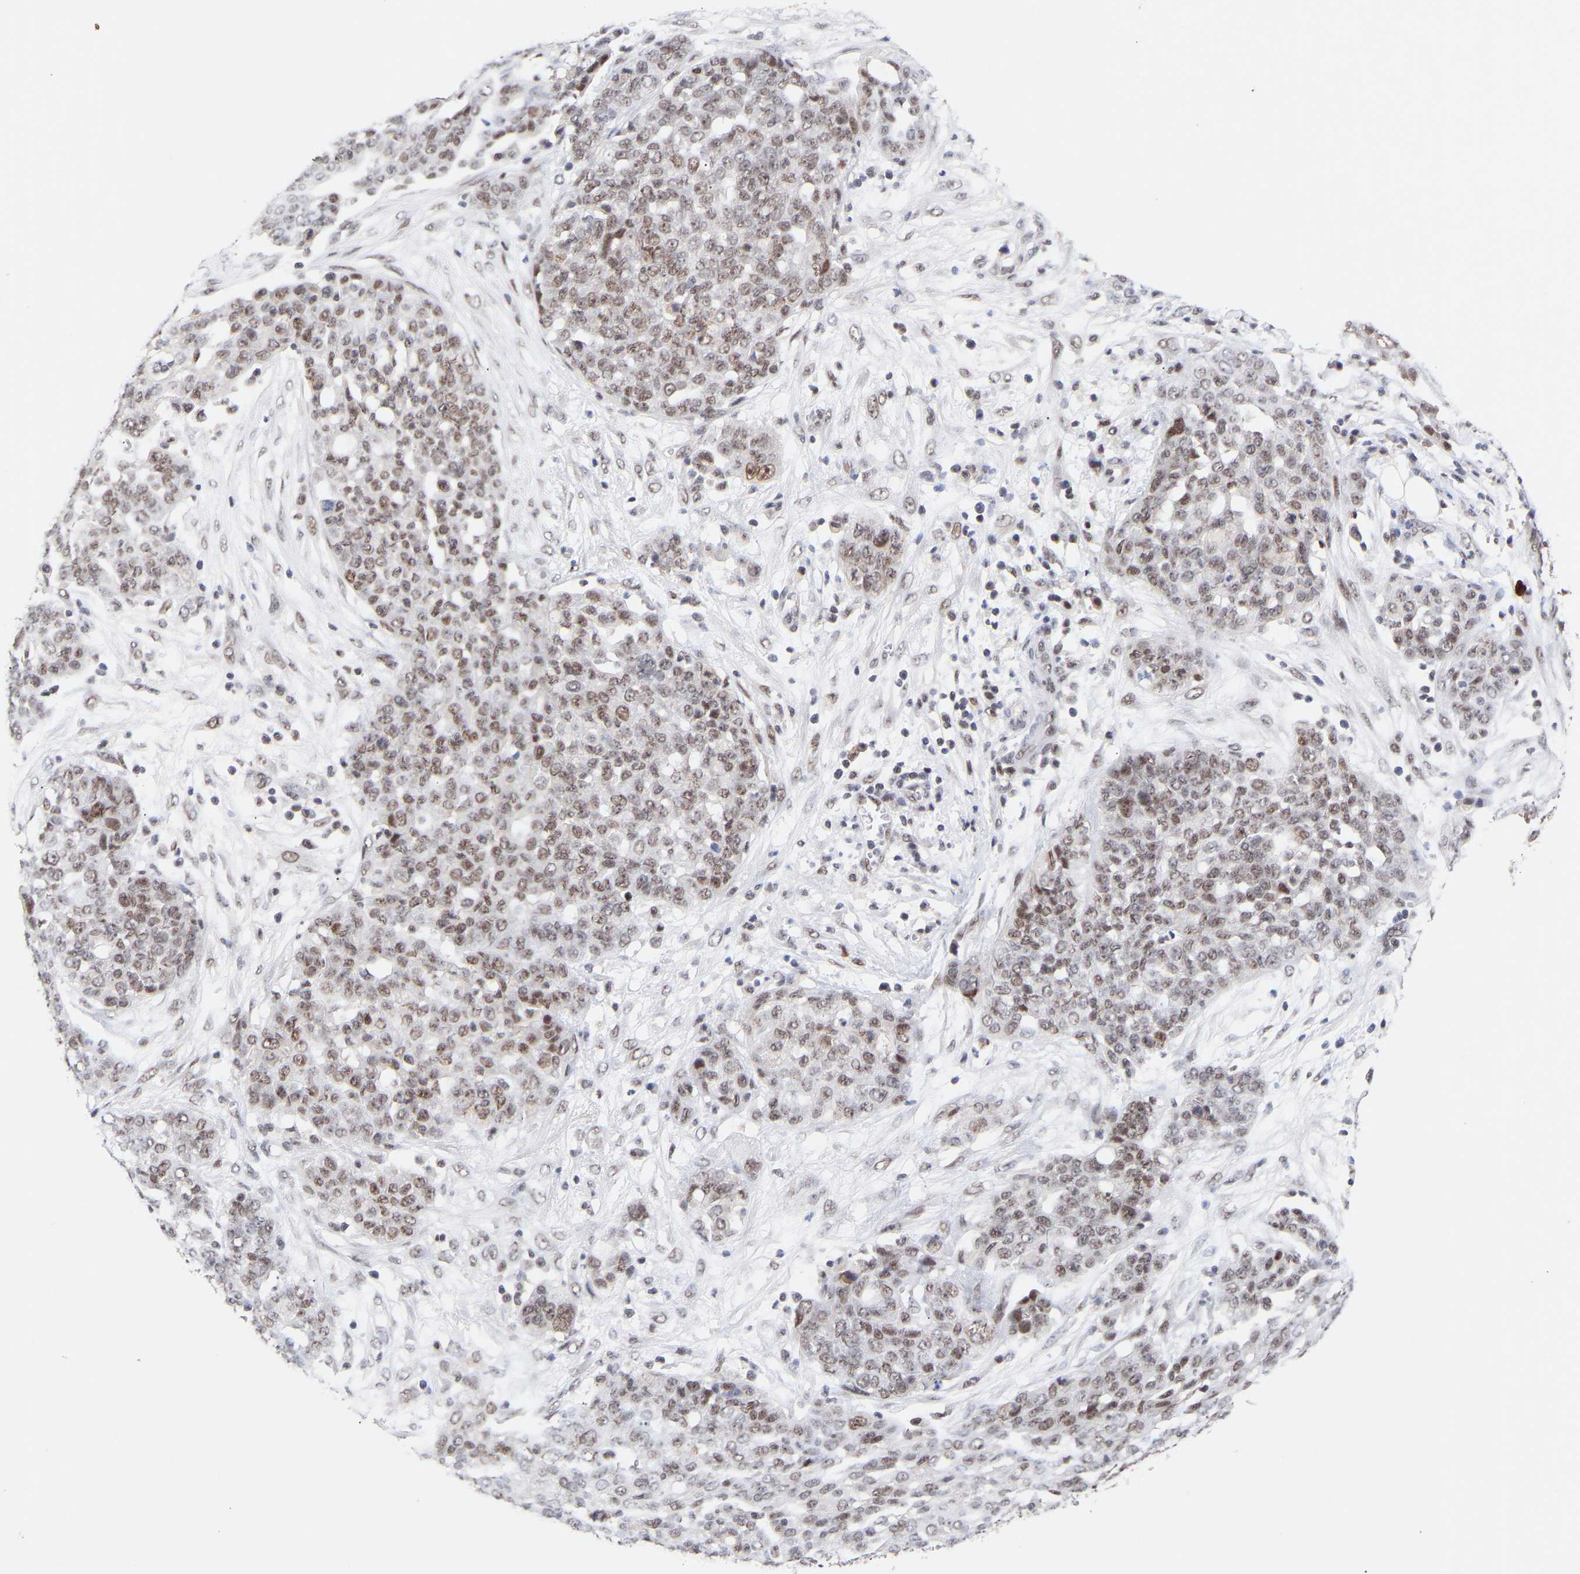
{"staining": {"intensity": "weak", "quantity": ">75%", "location": "nuclear"}, "tissue": "ovarian cancer", "cell_type": "Tumor cells", "image_type": "cancer", "snomed": [{"axis": "morphology", "description": "Cystadenocarcinoma, serous, NOS"}, {"axis": "topography", "description": "Soft tissue"}, {"axis": "topography", "description": "Ovary"}], "caption": "High-power microscopy captured an immunohistochemistry (IHC) micrograph of ovarian cancer, revealing weak nuclear positivity in approximately >75% of tumor cells.", "gene": "RBM15", "patient": {"sex": "female", "age": 57}}